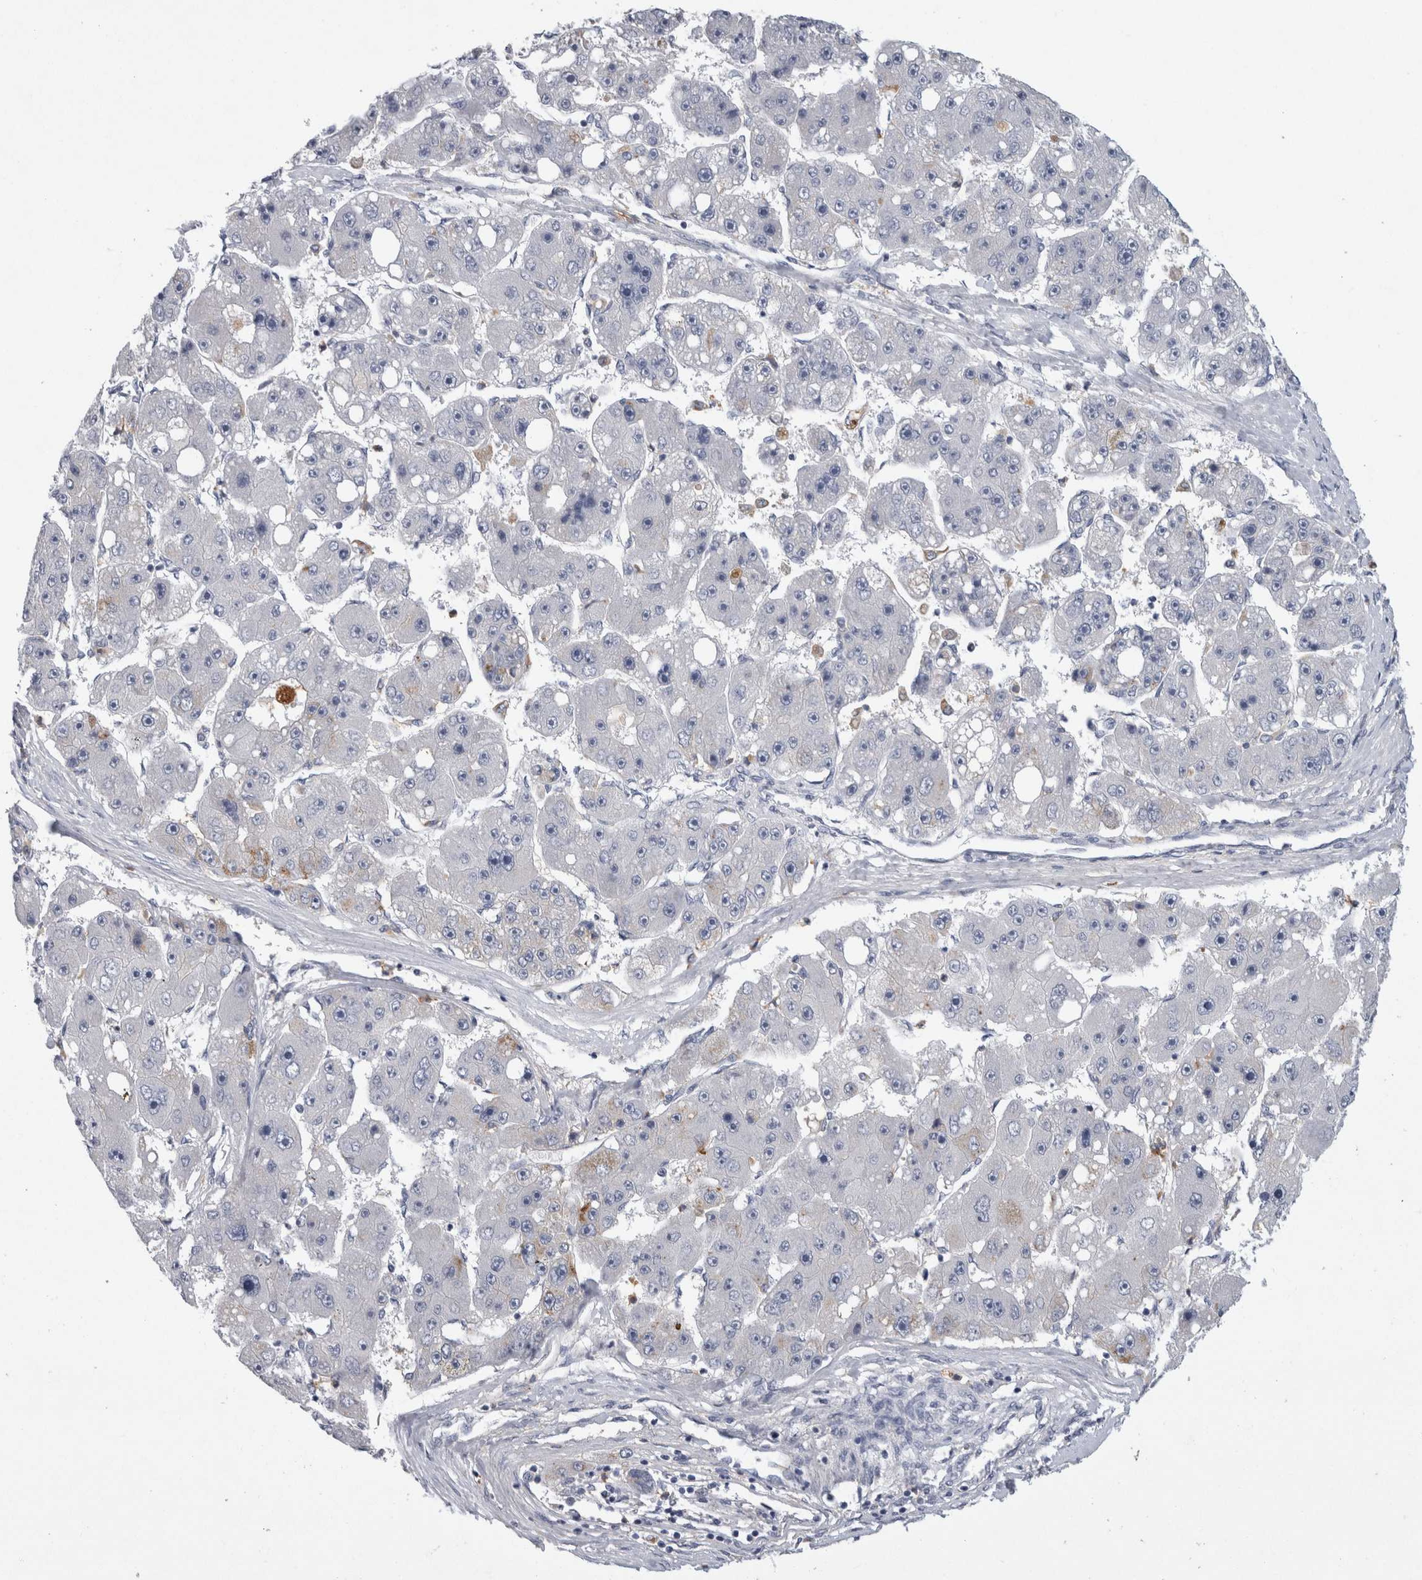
{"staining": {"intensity": "negative", "quantity": "none", "location": "none"}, "tissue": "liver cancer", "cell_type": "Tumor cells", "image_type": "cancer", "snomed": [{"axis": "morphology", "description": "Carcinoma, Hepatocellular, NOS"}, {"axis": "topography", "description": "Liver"}], "caption": "Immunohistochemistry photomicrograph of liver cancer (hepatocellular carcinoma) stained for a protein (brown), which demonstrates no positivity in tumor cells.", "gene": "CD63", "patient": {"sex": "female", "age": 61}}